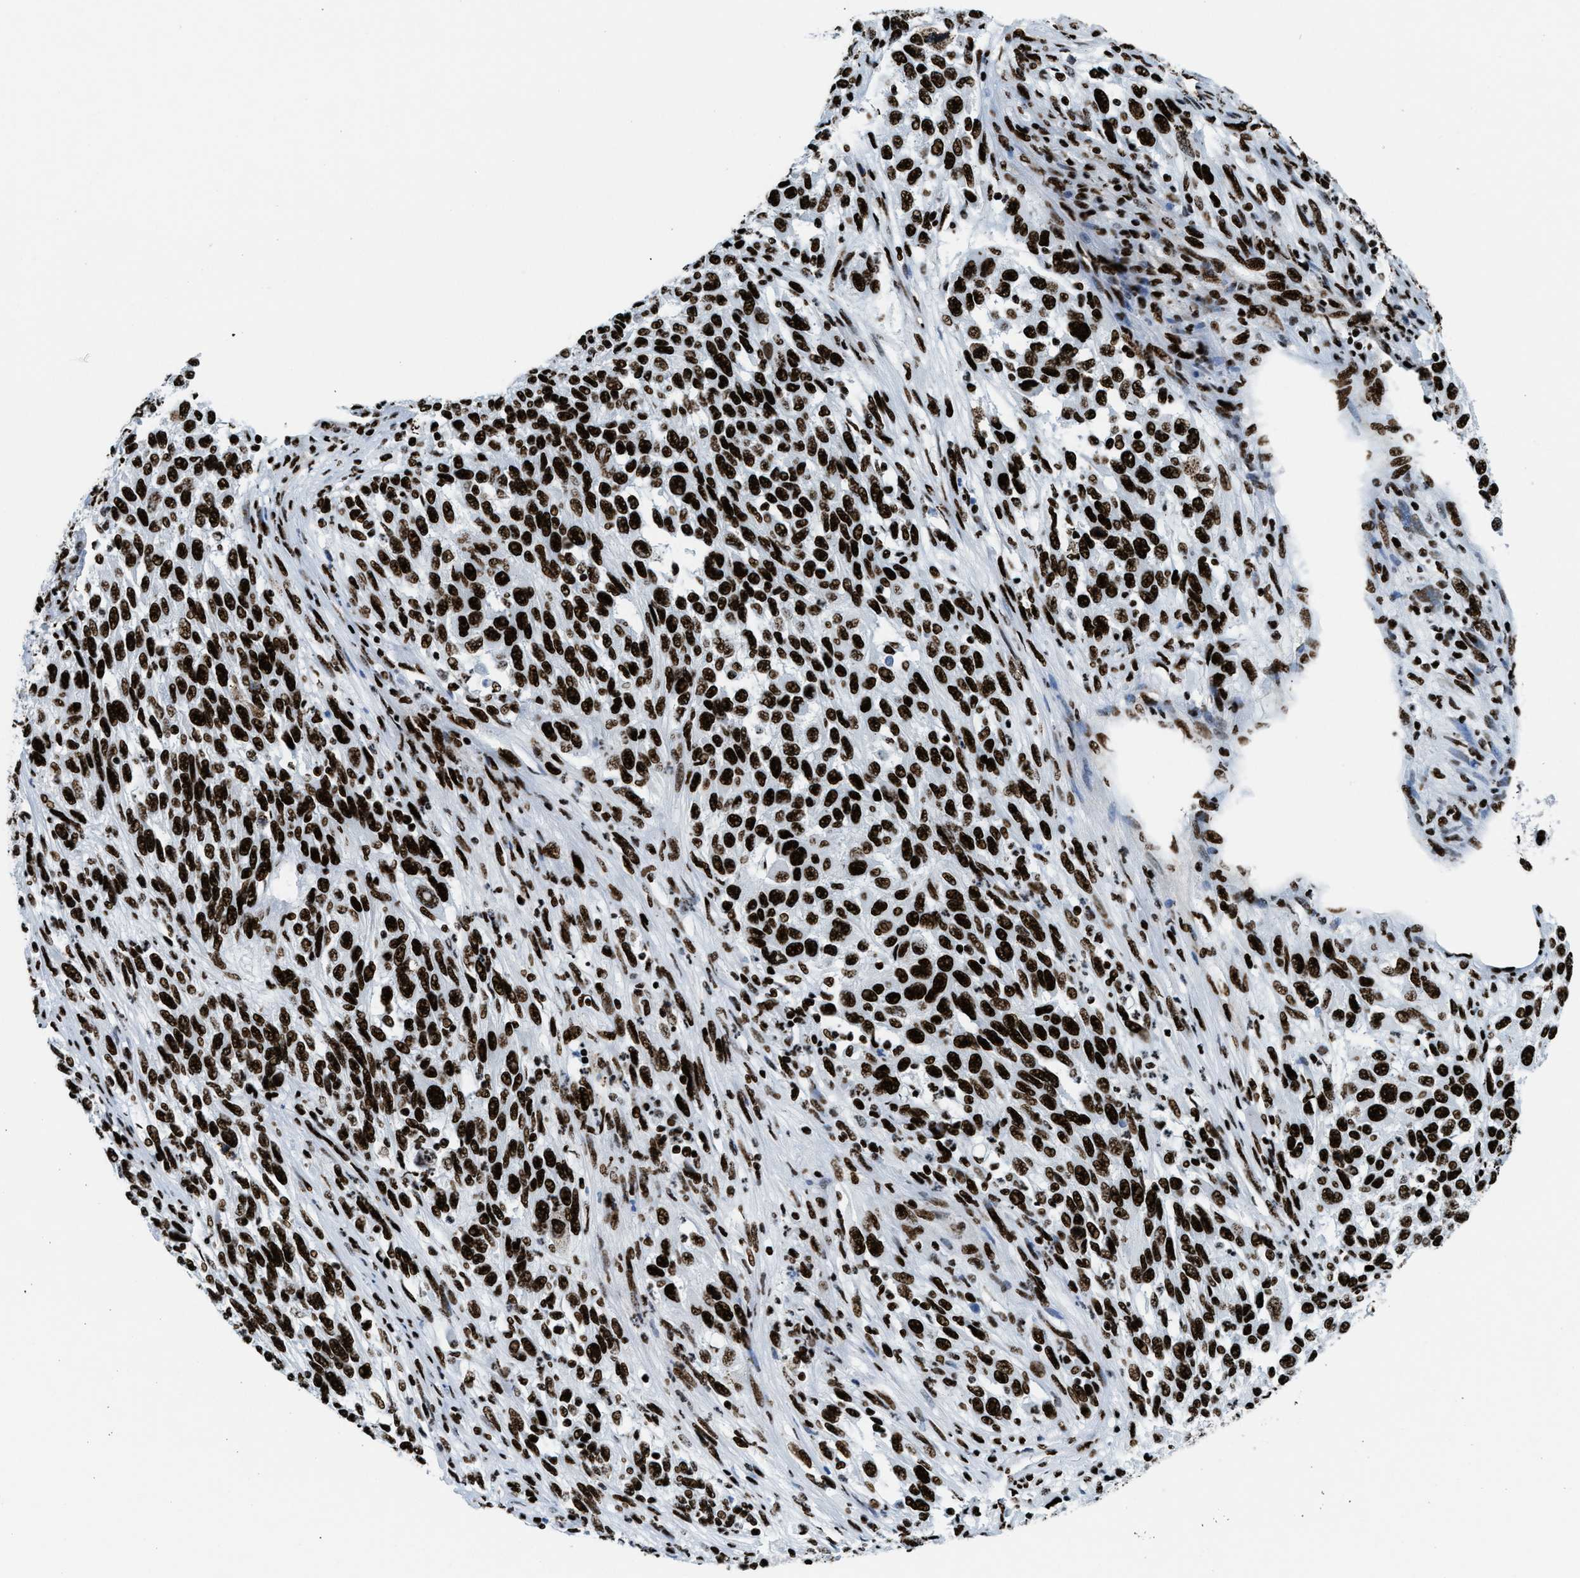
{"staining": {"intensity": "strong", "quantity": ">75%", "location": "nuclear"}, "tissue": "melanoma", "cell_type": "Tumor cells", "image_type": "cancer", "snomed": [{"axis": "morphology", "description": "Malignant melanoma, Metastatic site"}, {"axis": "topography", "description": "Lymph node"}], "caption": "Immunohistochemical staining of malignant melanoma (metastatic site) reveals high levels of strong nuclear protein staining in about >75% of tumor cells.", "gene": "NONO", "patient": {"sex": "male", "age": 61}}